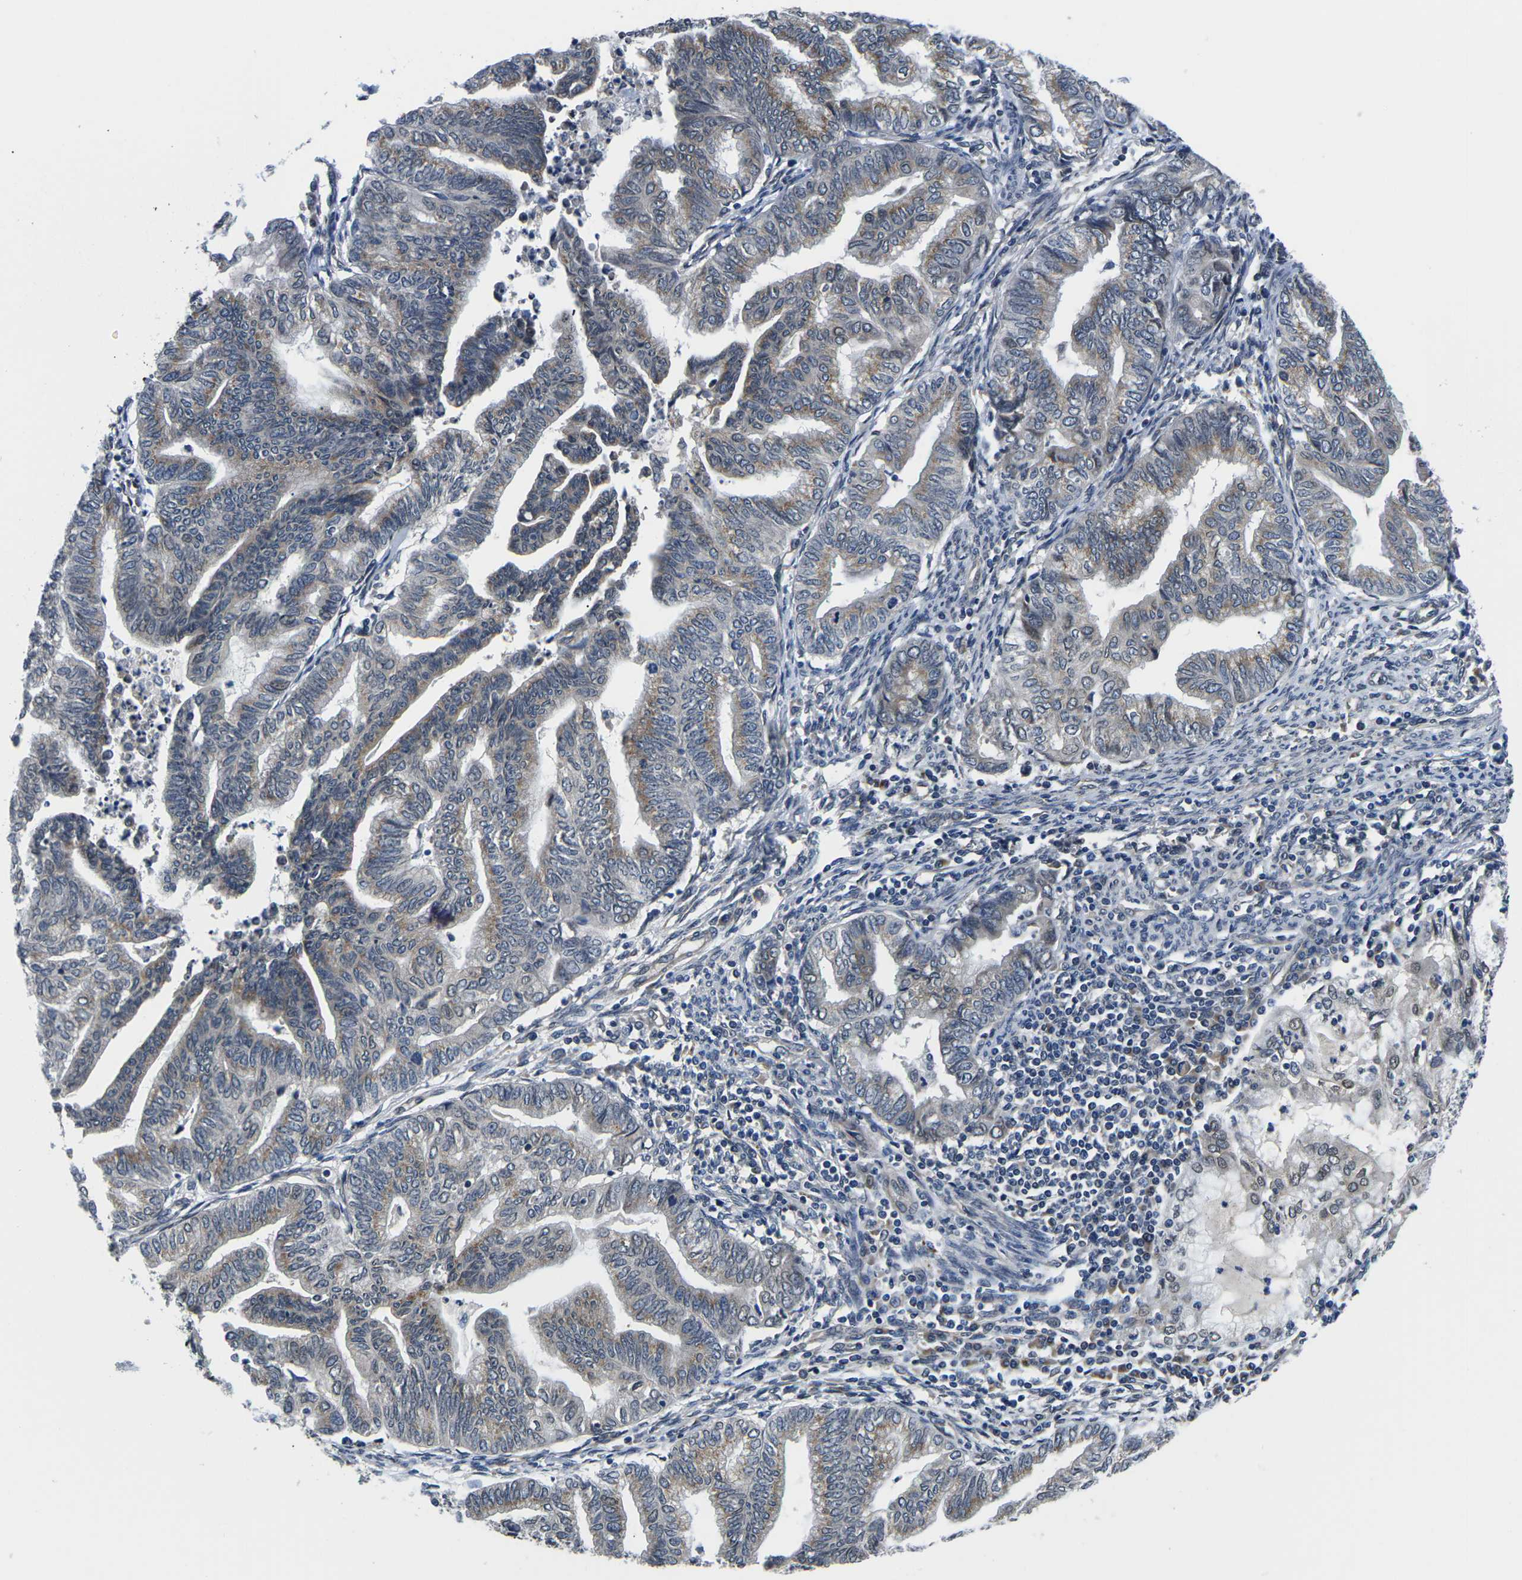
{"staining": {"intensity": "weak", "quantity": "25%-75%", "location": "cytoplasmic/membranous"}, "tissue": "endometrial cancer", "cell_type": "Tumor cells", "image_type": "cancer", "snomed": [{"axis": "morphology", "description": "Adenocarcinoma, NOS"}, {"axis": "topography", "description": "Endometrium"}], "caption": "Immunohistochemistry staining of endometrial cancer (adenocarcinoma), which displays low levels of weak cytoplasmic/membranous staining in approximately 25%-75% of tumor cells indicating weak cytoplasmic/membranous protein positivity. The staining was performed using DAB (3,3'-diaminobenzidine) (brown) for protein detection and nuclei were counterstained in hematoxylin (blue).", "gene": "SNX10", "patient": {"sex": "female", "age": 79}}